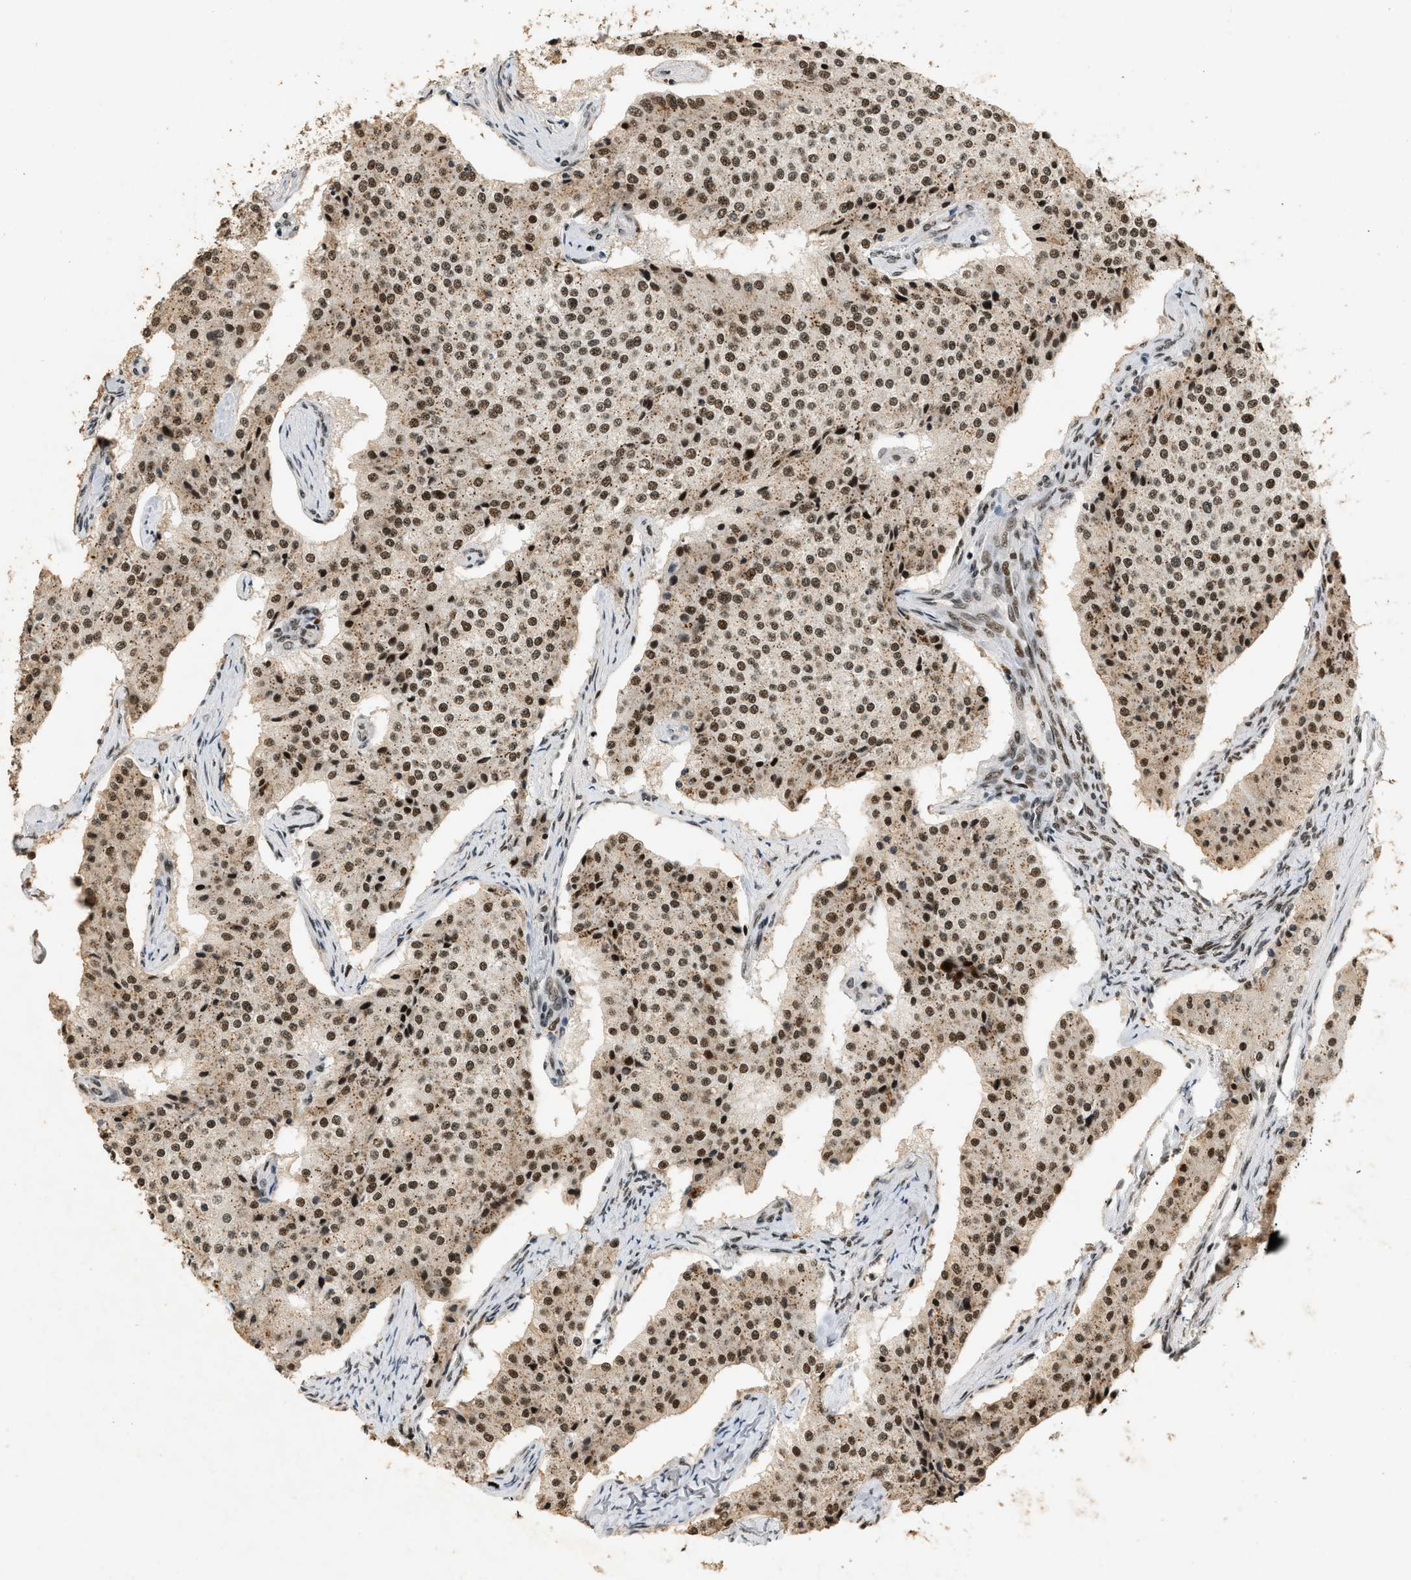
{"staining": {"intensity": "strong", "quantity": ">75%", "location": "nuclear"}, "tissue": "carcinoid", "cell_type": "Tumor cells", "image_type": "cancer", "snomed": [{"axis": "morphology", "description": "Carcinoid, malignant, NOS"}, {"axis": "topography", "description": "Colon"}], "caption": "Immunohistochemistry (IHC) of carcinoid displays high levels of strong nuclear positivity in approximately >75% of tumor cells.", "gene": "SMARCB1", "patient": {"sex": "female", "age": 52}}